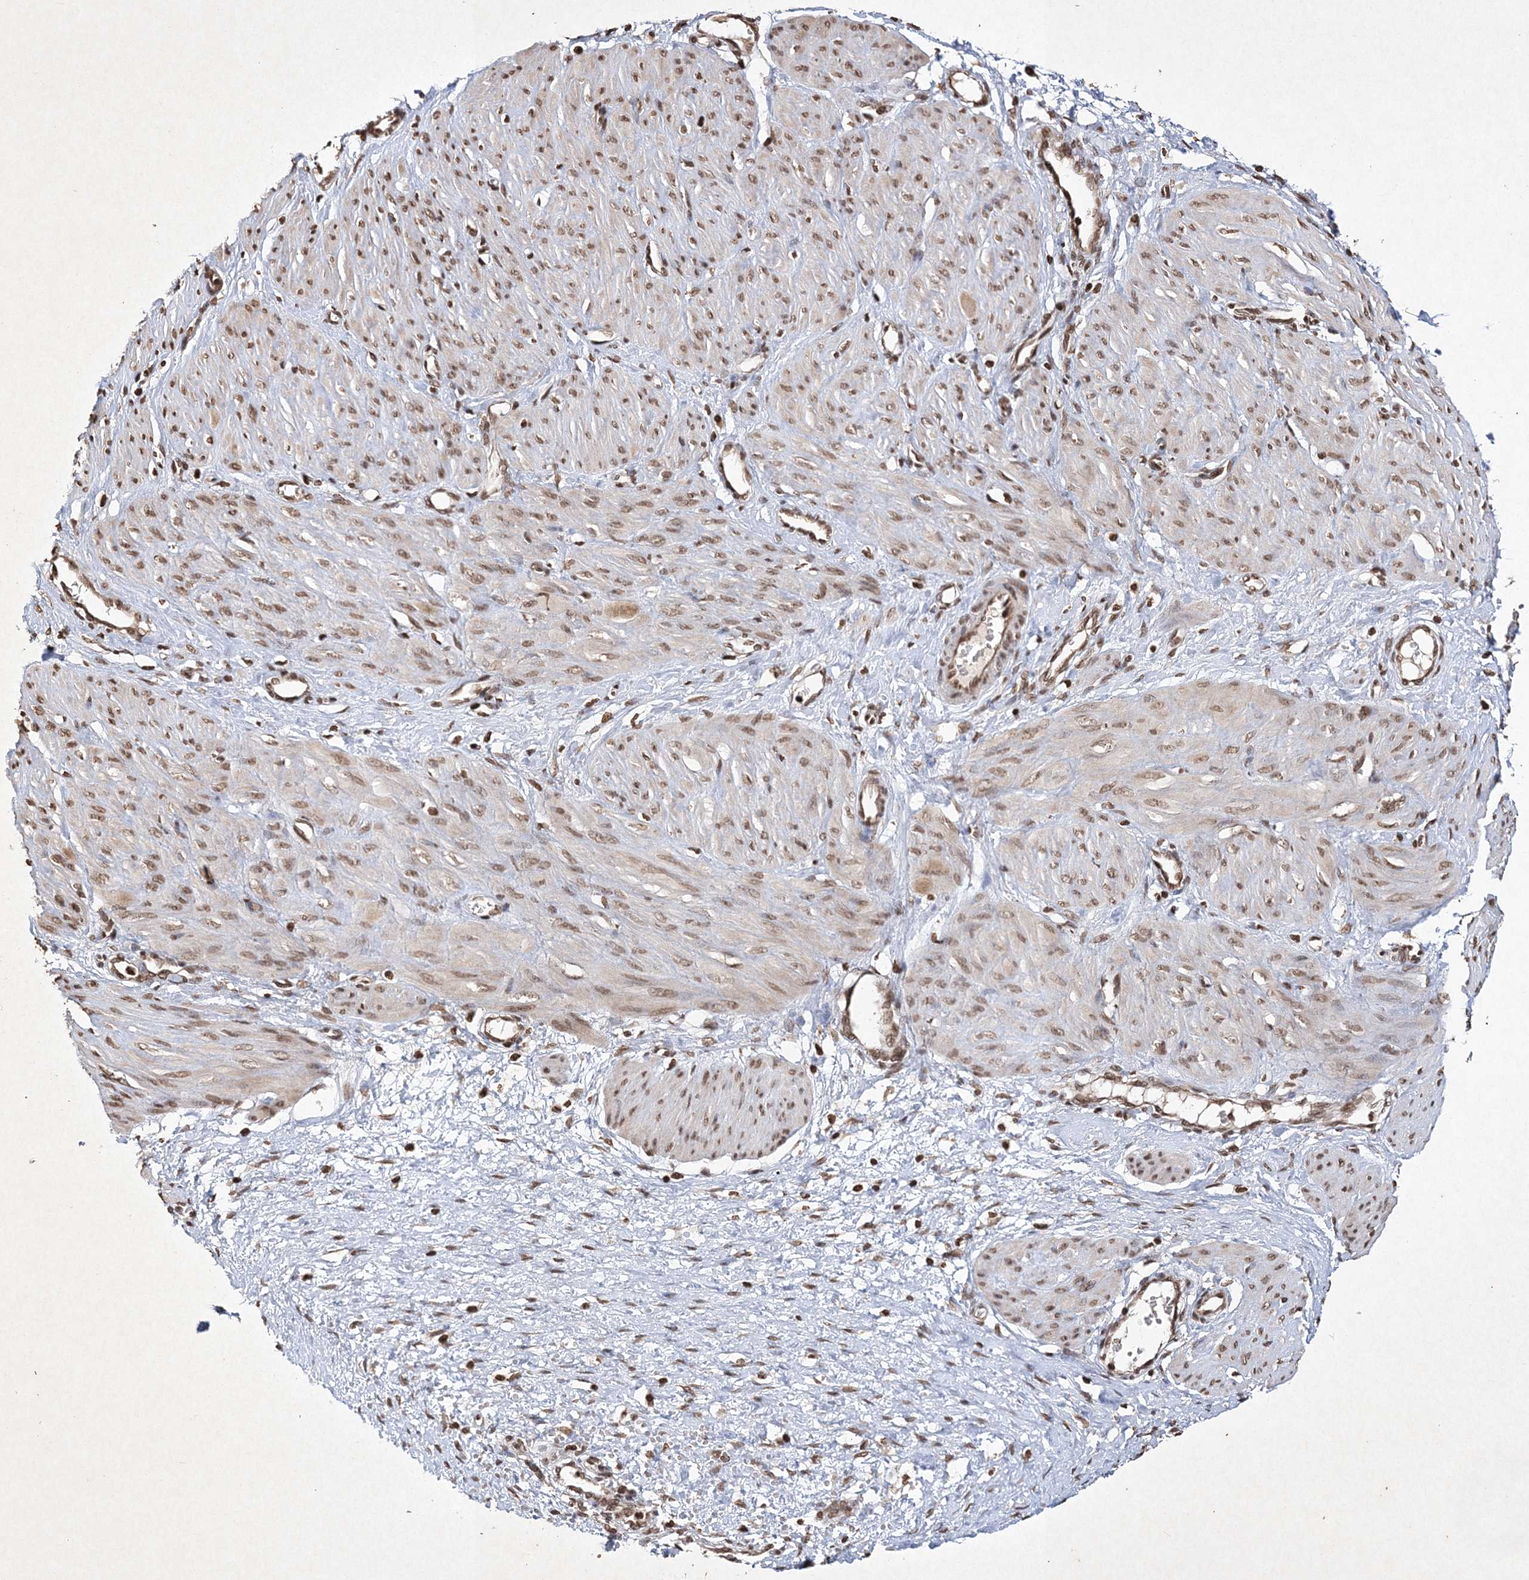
{"staining": {"intensity": "weak", "quantity": ">75%", "location": "nuclear"}, "tissue": "smooth muscle", "cell_type": "Smooth muscle cells", "image_type": "normal", "snomed": [{"axis": "morphology", "description": "Normal tissue, NOS"}, {"axis": "topography", "description": "Endometrium"}], "caption": "Normal smooth muscle was stained to show a protein in brown. There is low levels of weak nuclear positivity in approximately >75% of smooth muscle cells. (DAB (3,3'-diaminobenzidine) IHC, brown staining for protein, blue staining for nuclei).", "gene": "NEDD9", "patient": {"sex": "female", "age": 33}}